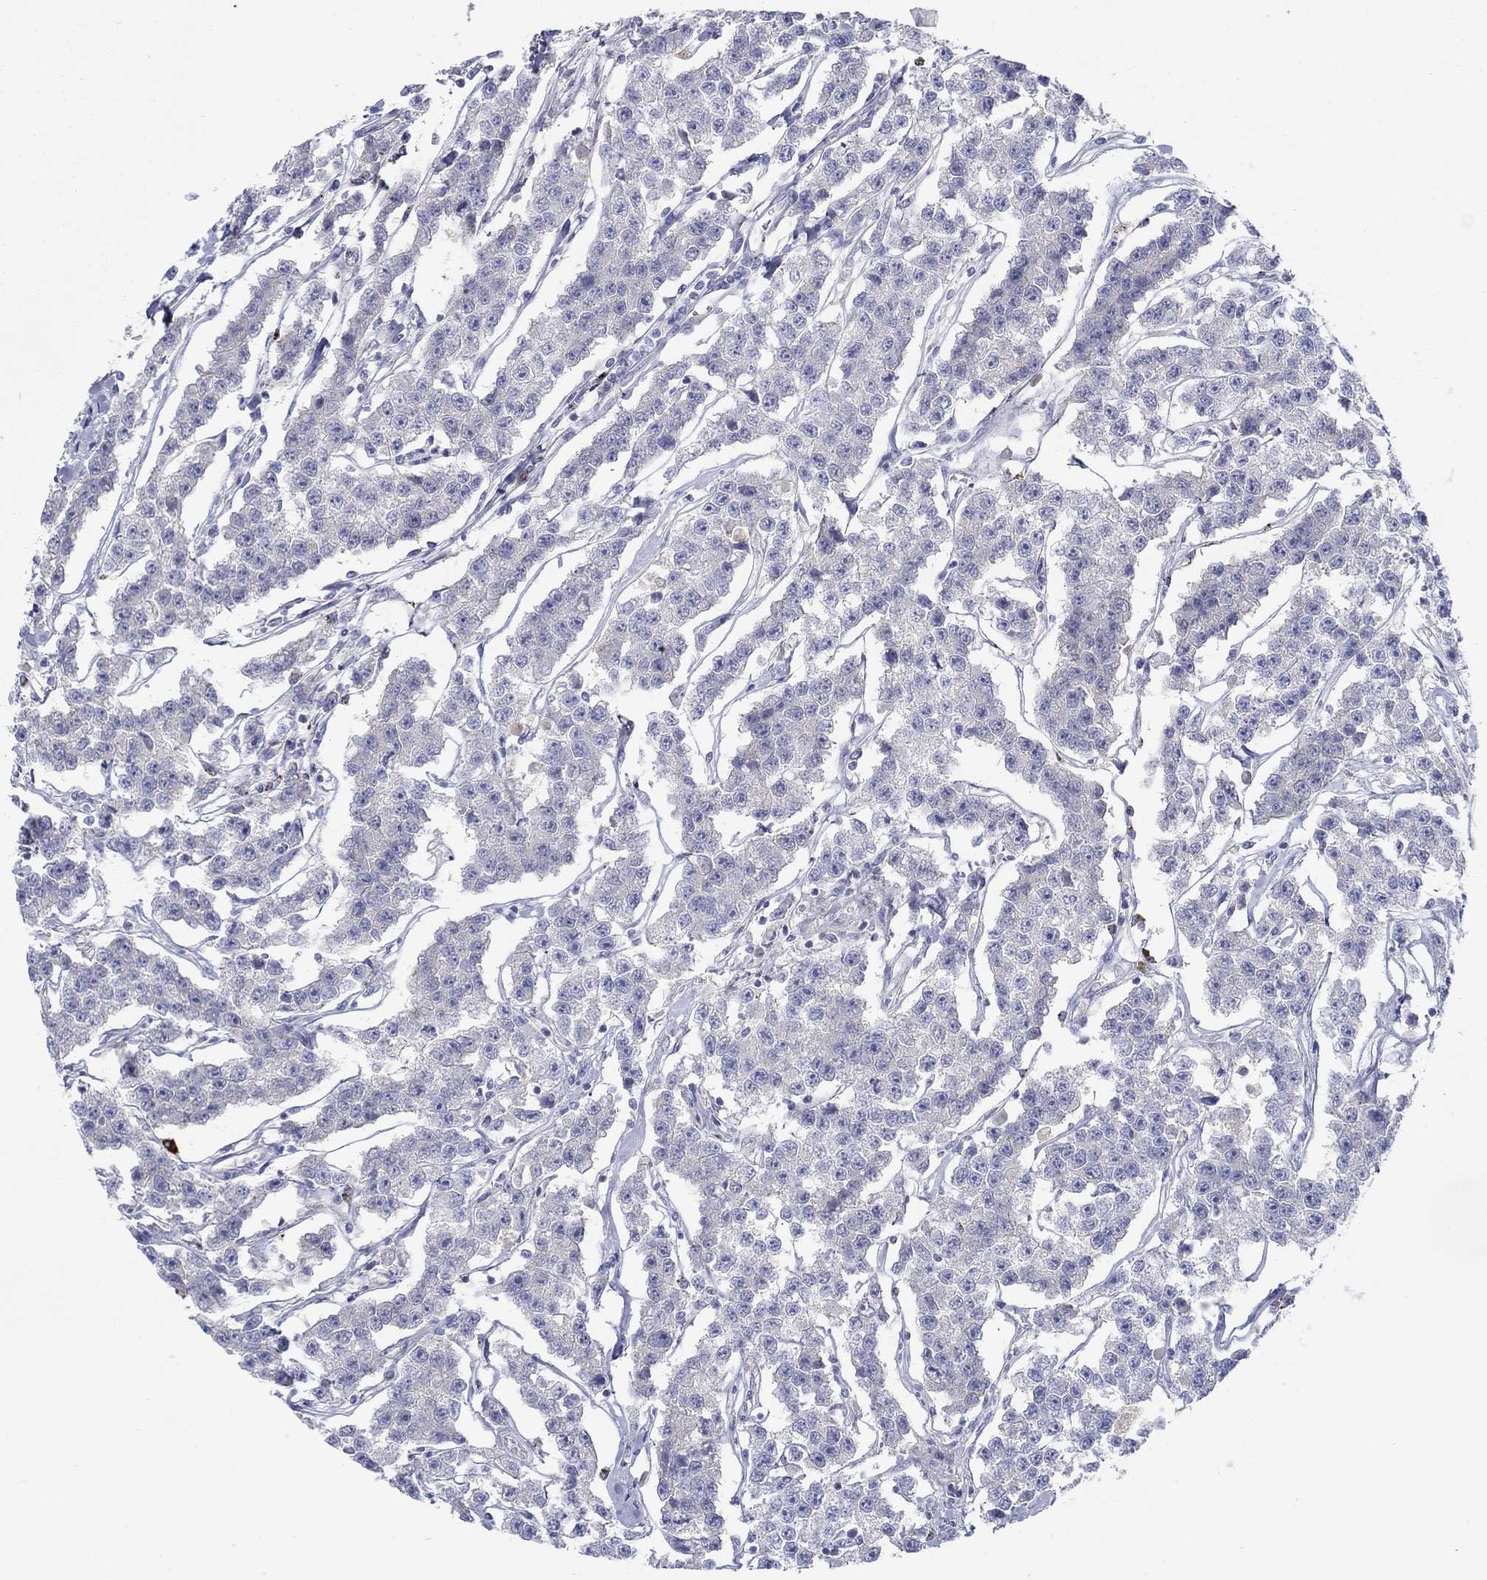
{"staining": {"intensity": "negative", "quantity": "none", "location": "none"}, "tissue": "testis cancer", "cell_type": "Tumor cells", "image_type": "cancer", "snomed": [{"axis": "morphology", "description": "Seminoma, NOS"}, {"axis": "topography", "description": "Testis"}], "caption": "Immunohistochemistry (IHC) photomicrograph of neoplastic tissue: human seminoma (testis) stained with DAB (3,3'-diaminobenzidine) reveals no significant protein expression in tumor cells.", "gene": "BCO2", "patient": {"sex": "male", "age": 59}}